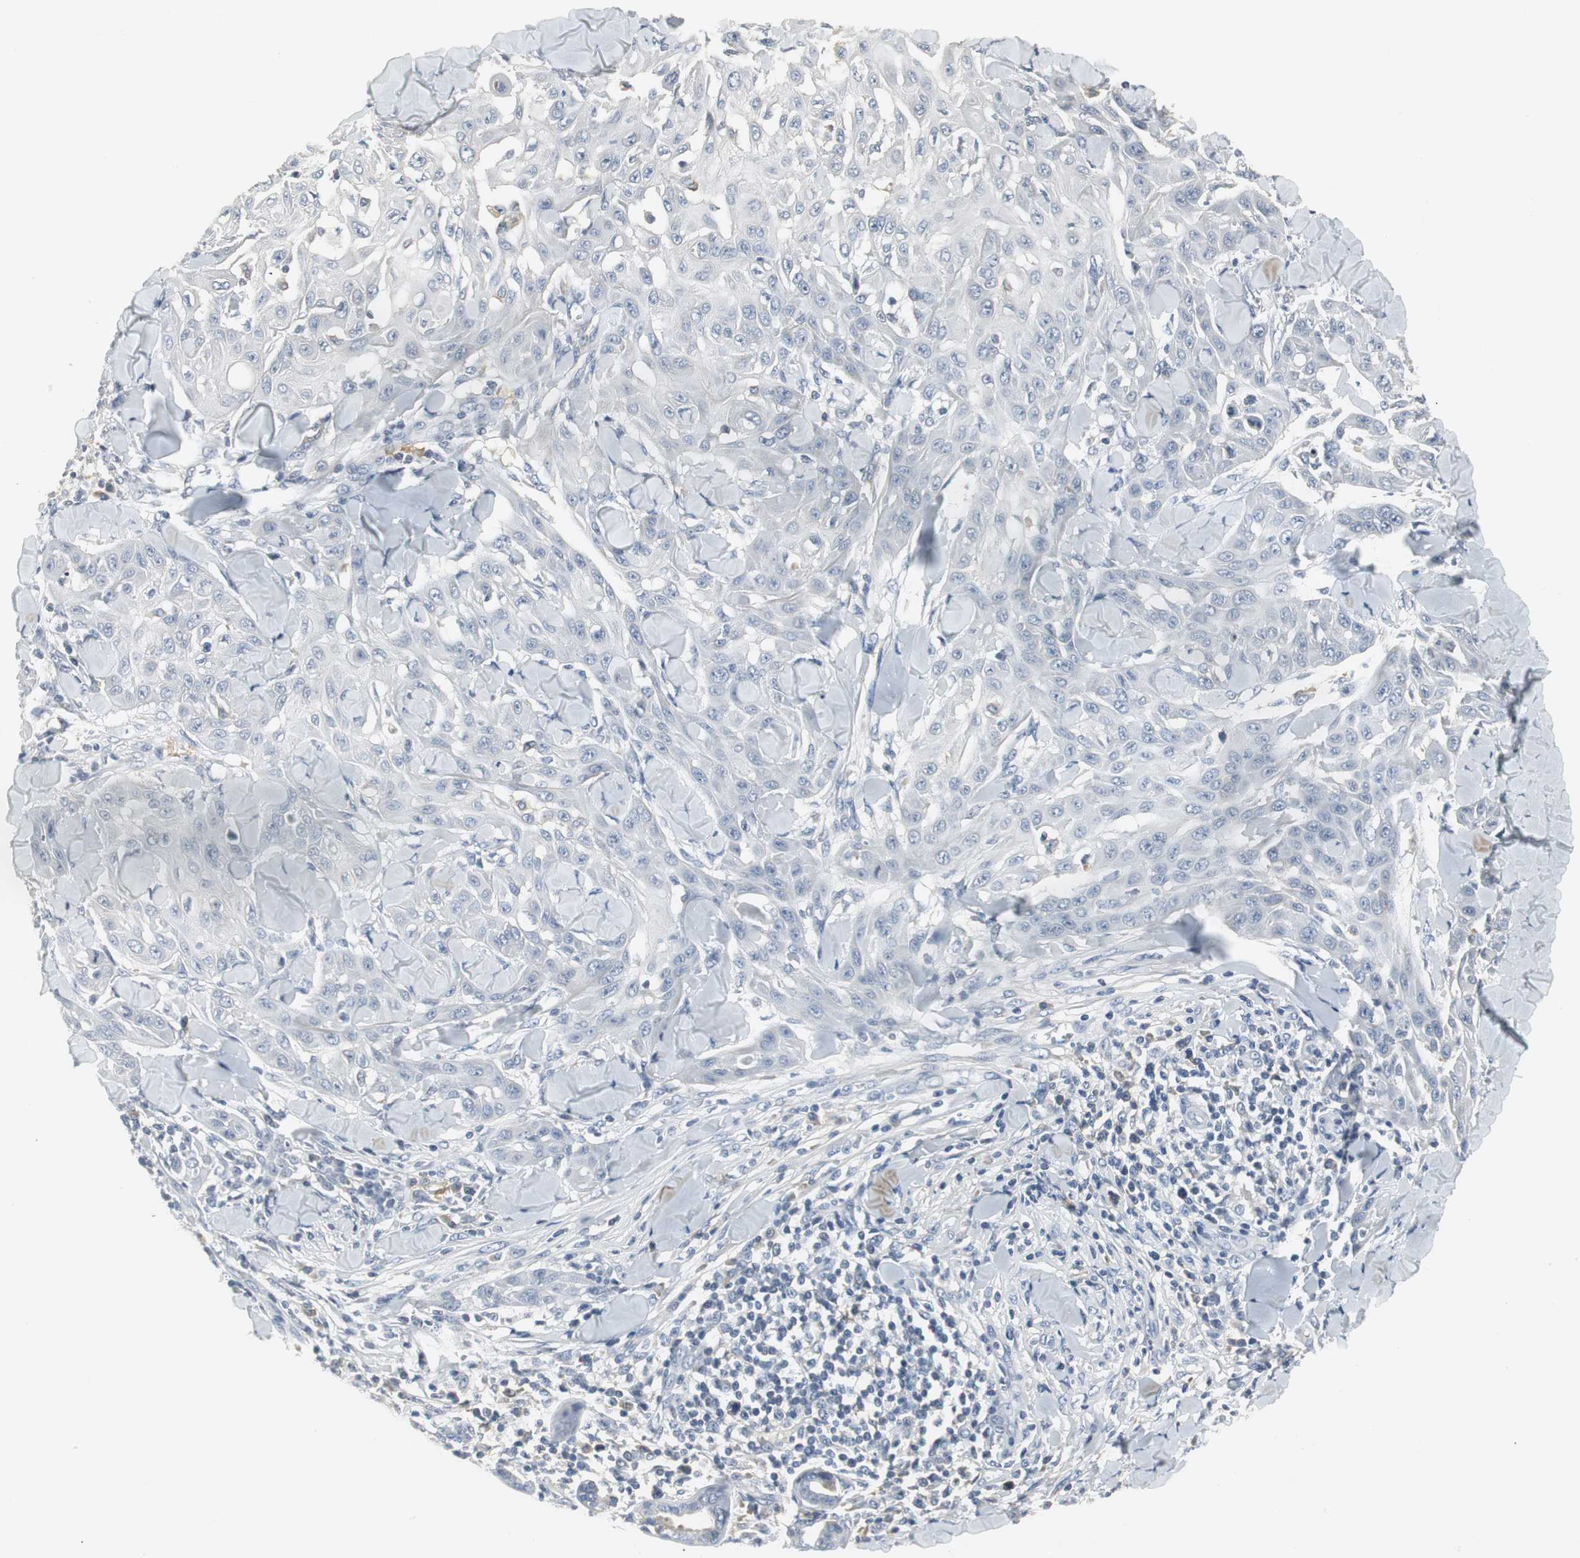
{"staining": {"intensity": "negative", "quantity": "none", "location": "none"}, "tissue": "skin cancer", "cell_type": "Tumor cells", "image_type": "cancer", "snomed": [{"axis": "morphology", "description": "Squamous cell carcinoma, NOS"}, {"axis": "topography", "description": "Skin"}], "caption": "Skin squamous cell carcinoma stained for a protein using IHC displays no staining tumor cells.", "gene": "SLC2A5", "patient": {"sex": "male", "age": 24}}